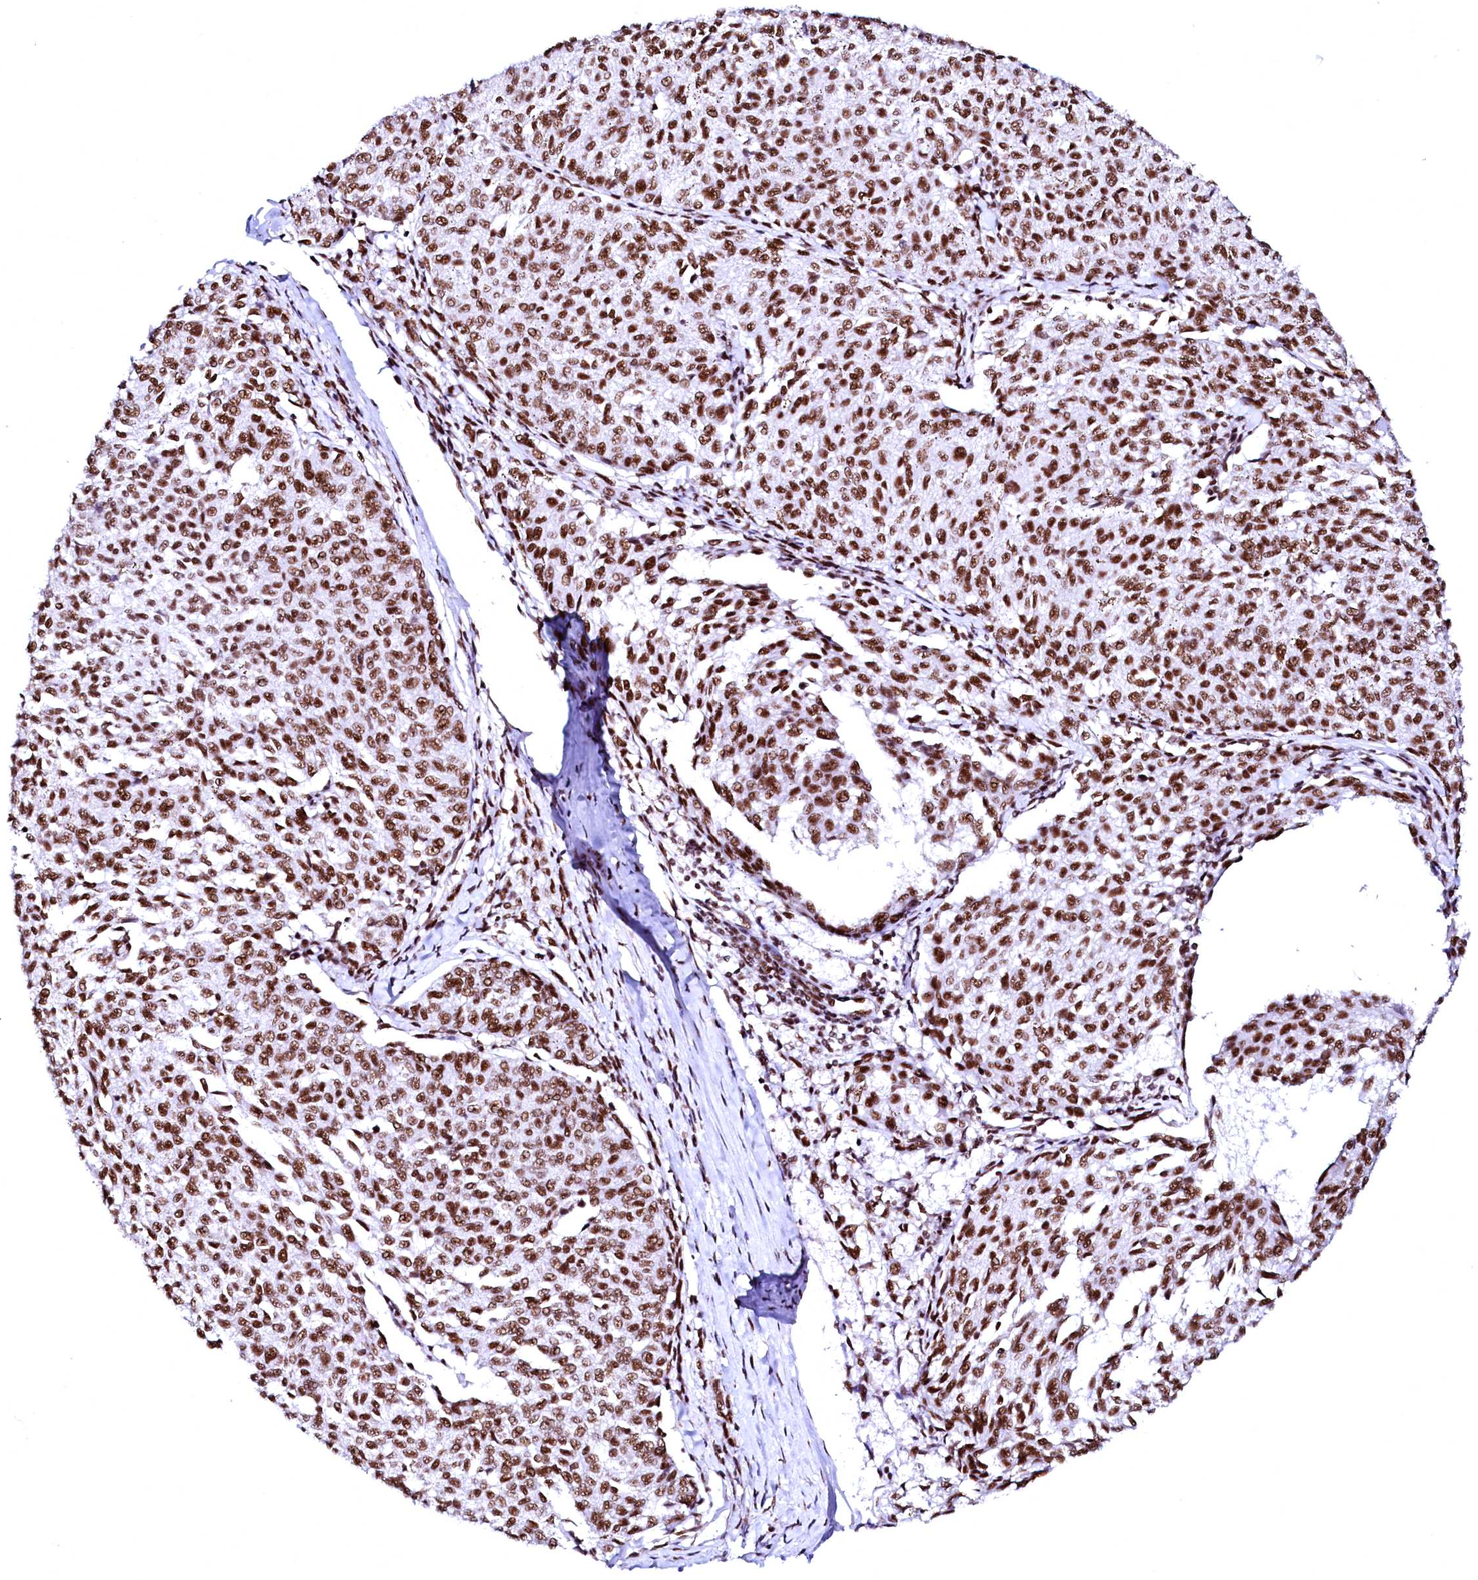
{"staining": {"intensity": "strong", "quantity": ">75%", "location": "nuclear"}, "tissue": "melanoma", "cell_type": "Tumor cells", "image_type": "cancer", "snomed": [{"axis": "morphology", "description": "Malignant melanoma, NOS"}, {"axis": "topography", "description": "Skin"}], "caption": "A histopathology image of malignant melanoma stained for a protein reveals strong nuclear brown staining in tumor cells.", "gene": "CPSF6", "patient": {"sex": "female", "age": 72}}